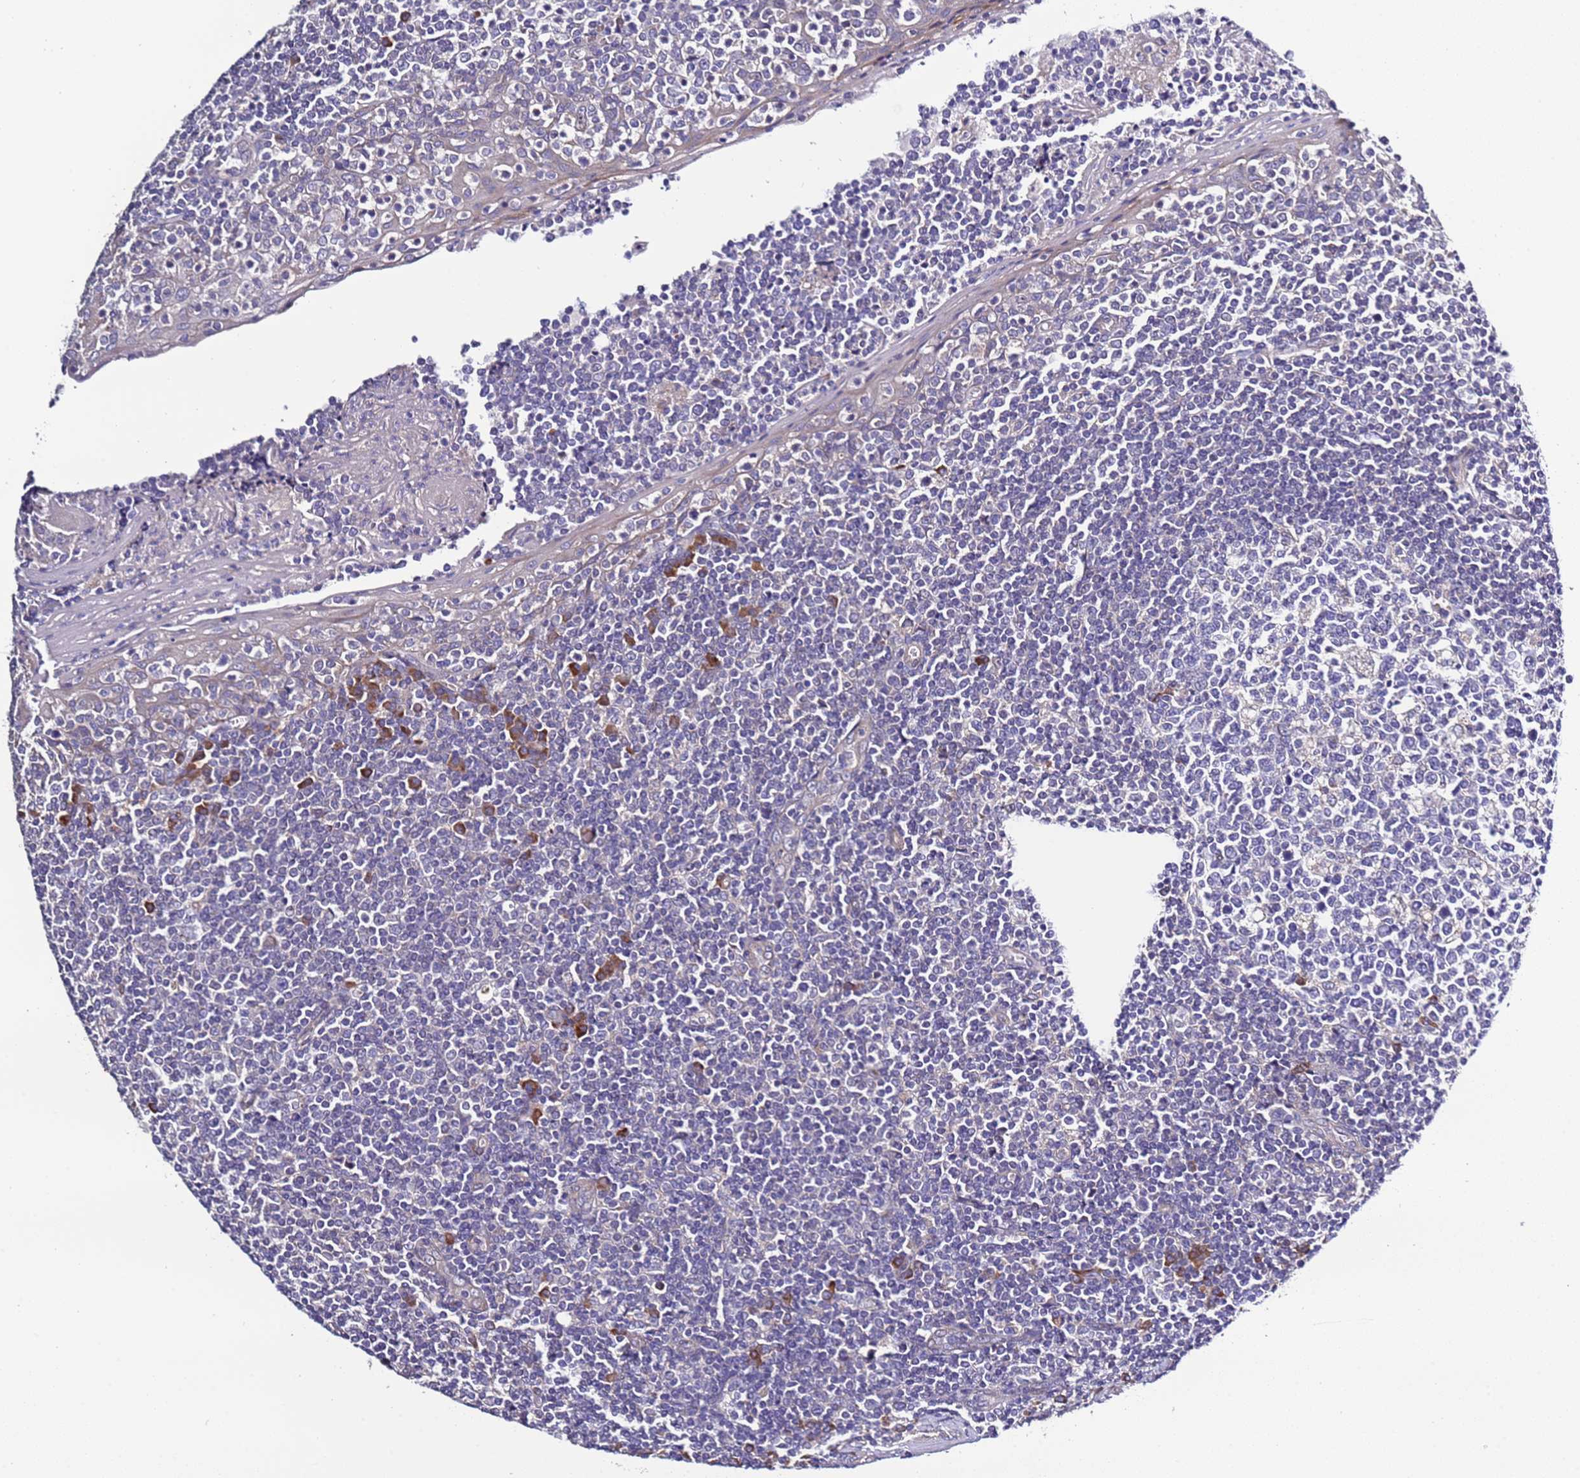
{"staining": {"intensity": "moderate", "quantity": "<25%", "location": "cytoplasmic/membranous"}, "tissue": "tonsil", "cell_type": "Germinal center cells", "image_type": "normal", "snomed": [{"axis": "morphology", "description": "Normal tissue, NOS"}, {"axis": "topography", "description": "Tonsil"}], "caption": "This image shows IHC staining of benign tonsil, with low moderate cytoplasmic/membranous expression in about <25% of germinal center cells.", "gene": "SPCS1", "patient": {"sex": "female", "age": 19}}